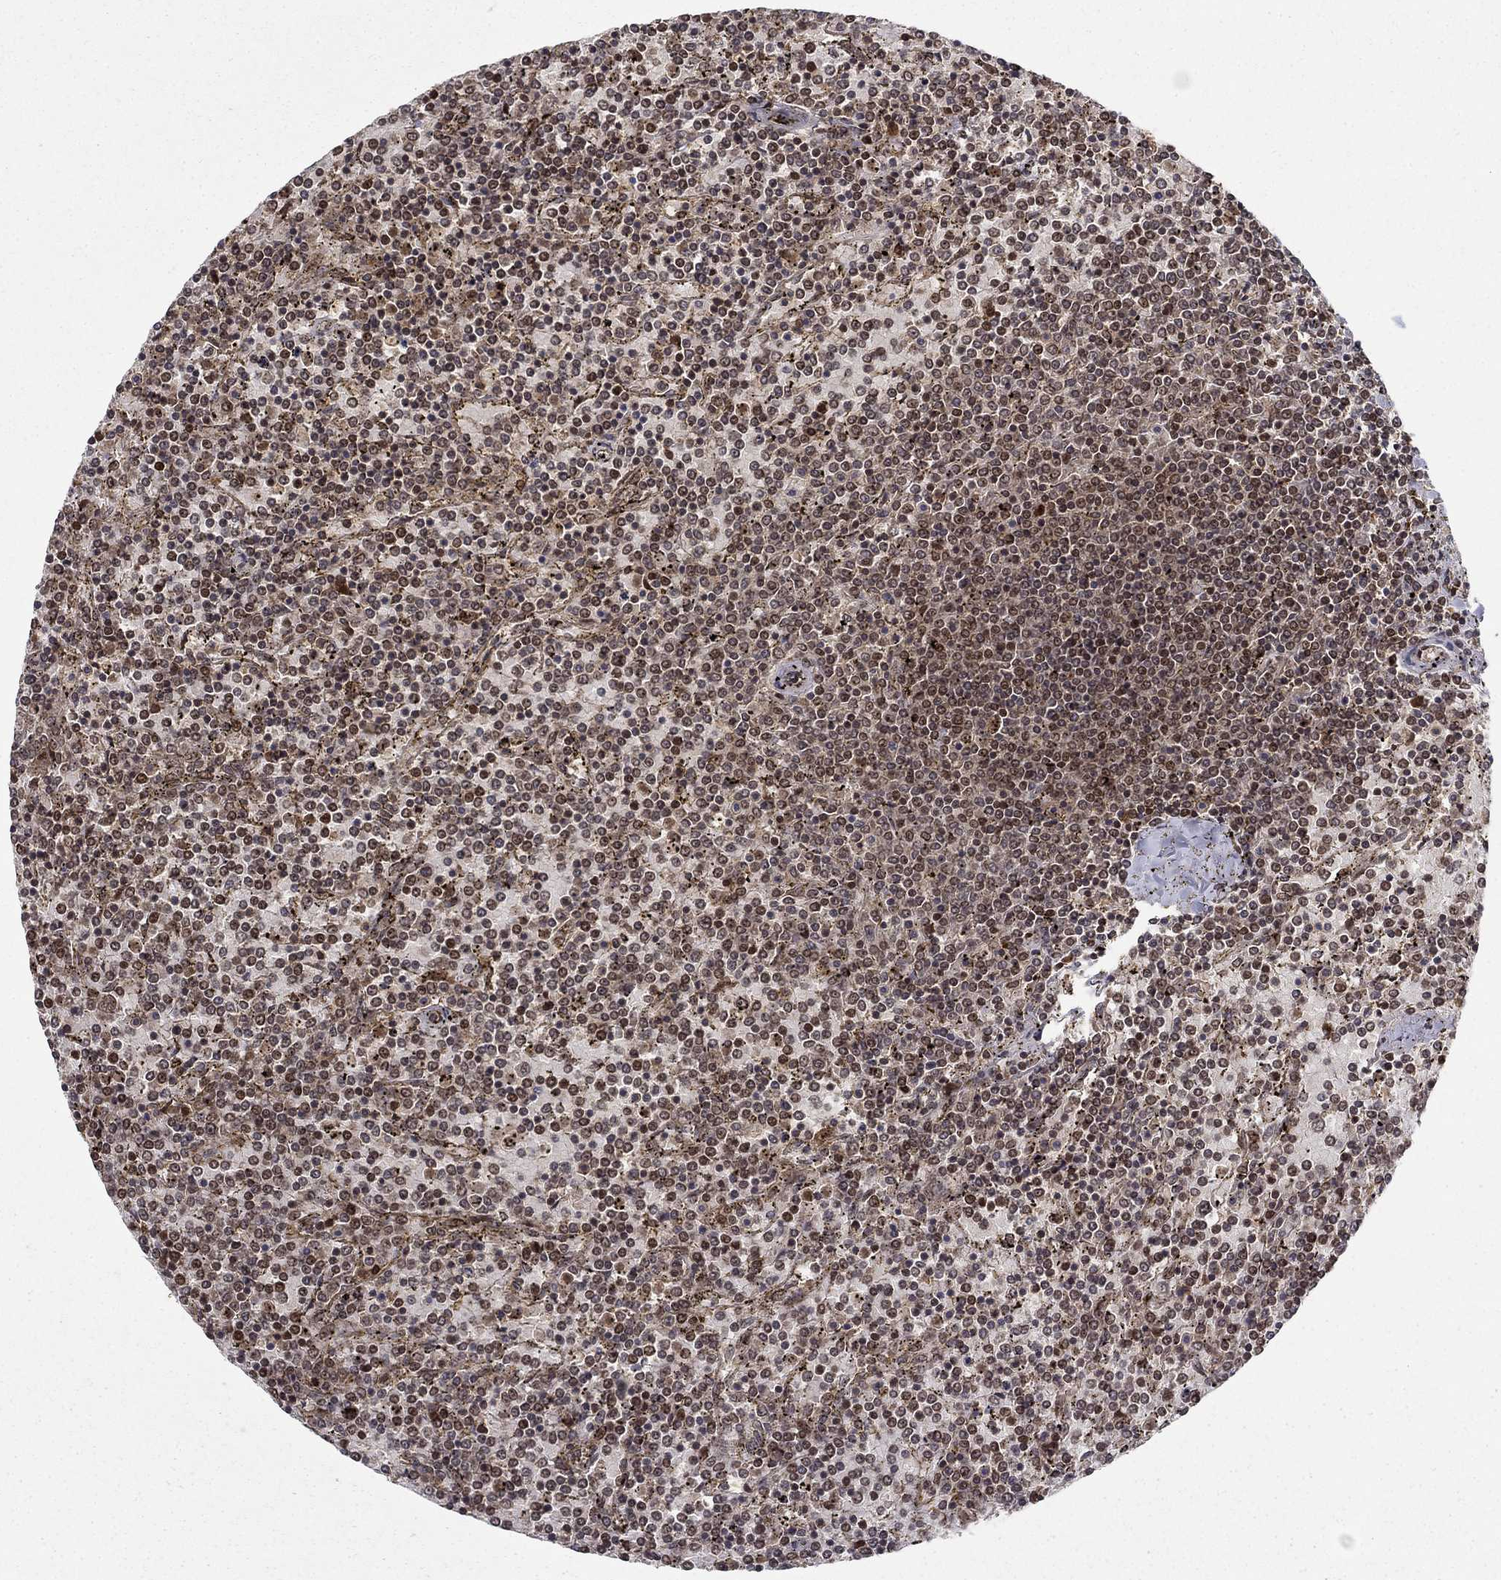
{"staining": {"intensity": "moderate", "quantity": ">75%", "location": "nuclear"}, "tissue": "lymphoma", "cell_type": "Tumor cells", "image_type": "cancer", "snomed": [{"axis": "morphology", "description": "Malignant lymphoma, non-Hodgkin's type, Low grade"}, {"axis": "topography", "description": "Spleen"}], "caption": "Immunohistochemical staining of low-grade malignant lymphoma, non-Hodgkin's type shows medium levels of moderate nuclear staining in about >75% of tumor cells. (DAB IHC with brightfield microscopy, high magnification).", "gene": "CDCA7L", "patient": {"sex": "female", "age": 77}}